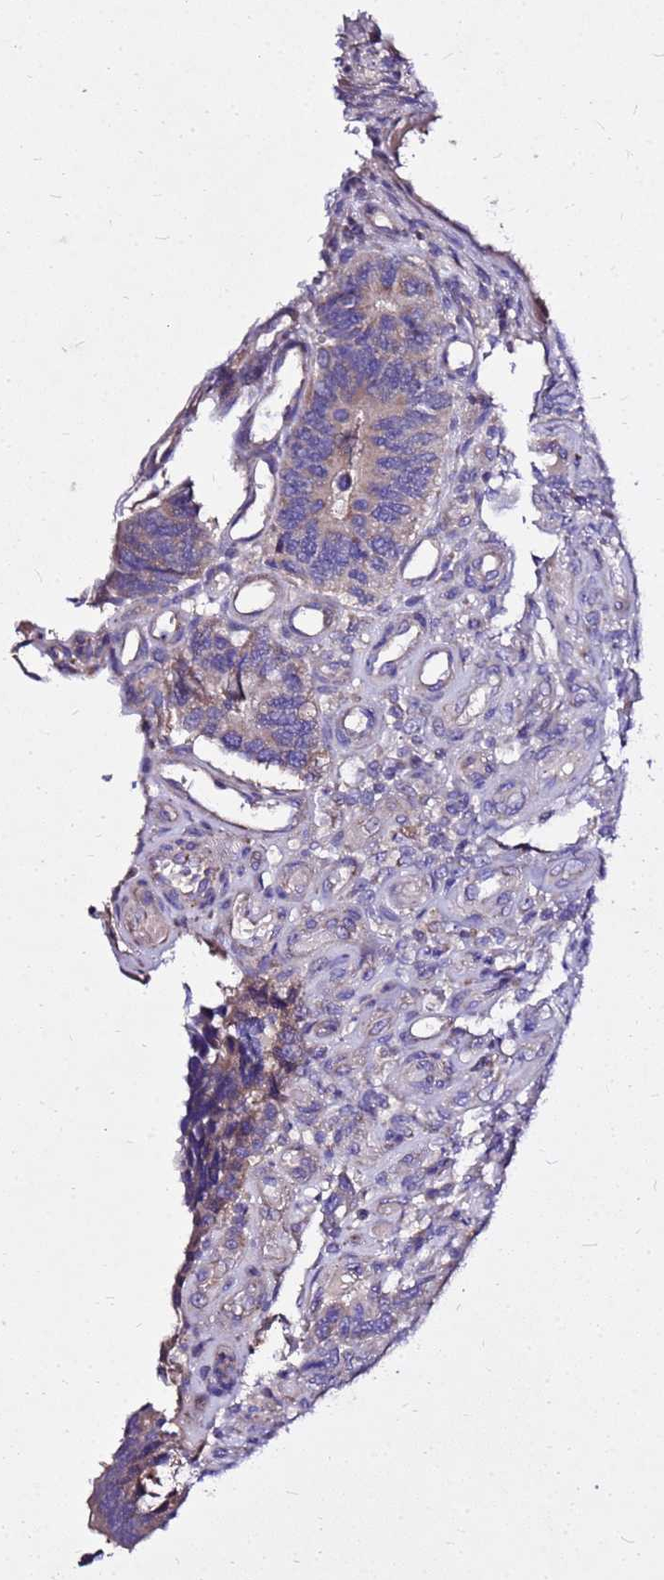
{"staining": {"intensity": "weak", "quantity": "<25%", "location": "cytoplasmic/membranous"}, "tissue": "colorectal cancer", "cell_type": "Tumor cells", "image_type": "cancer", "snomed": [{"axis": "morphology", "description": "Adenocarcinoma, NOS"}, {"axis": "topography", "description": "Colon"}], "caption": "This is an immunohistochemistry (IHC) histopathology image of human colorectal adenocarcinoma. There is no staining in tumor cells.", "gene": "COX14", "patient": {"sex": "male", "age": 87}}